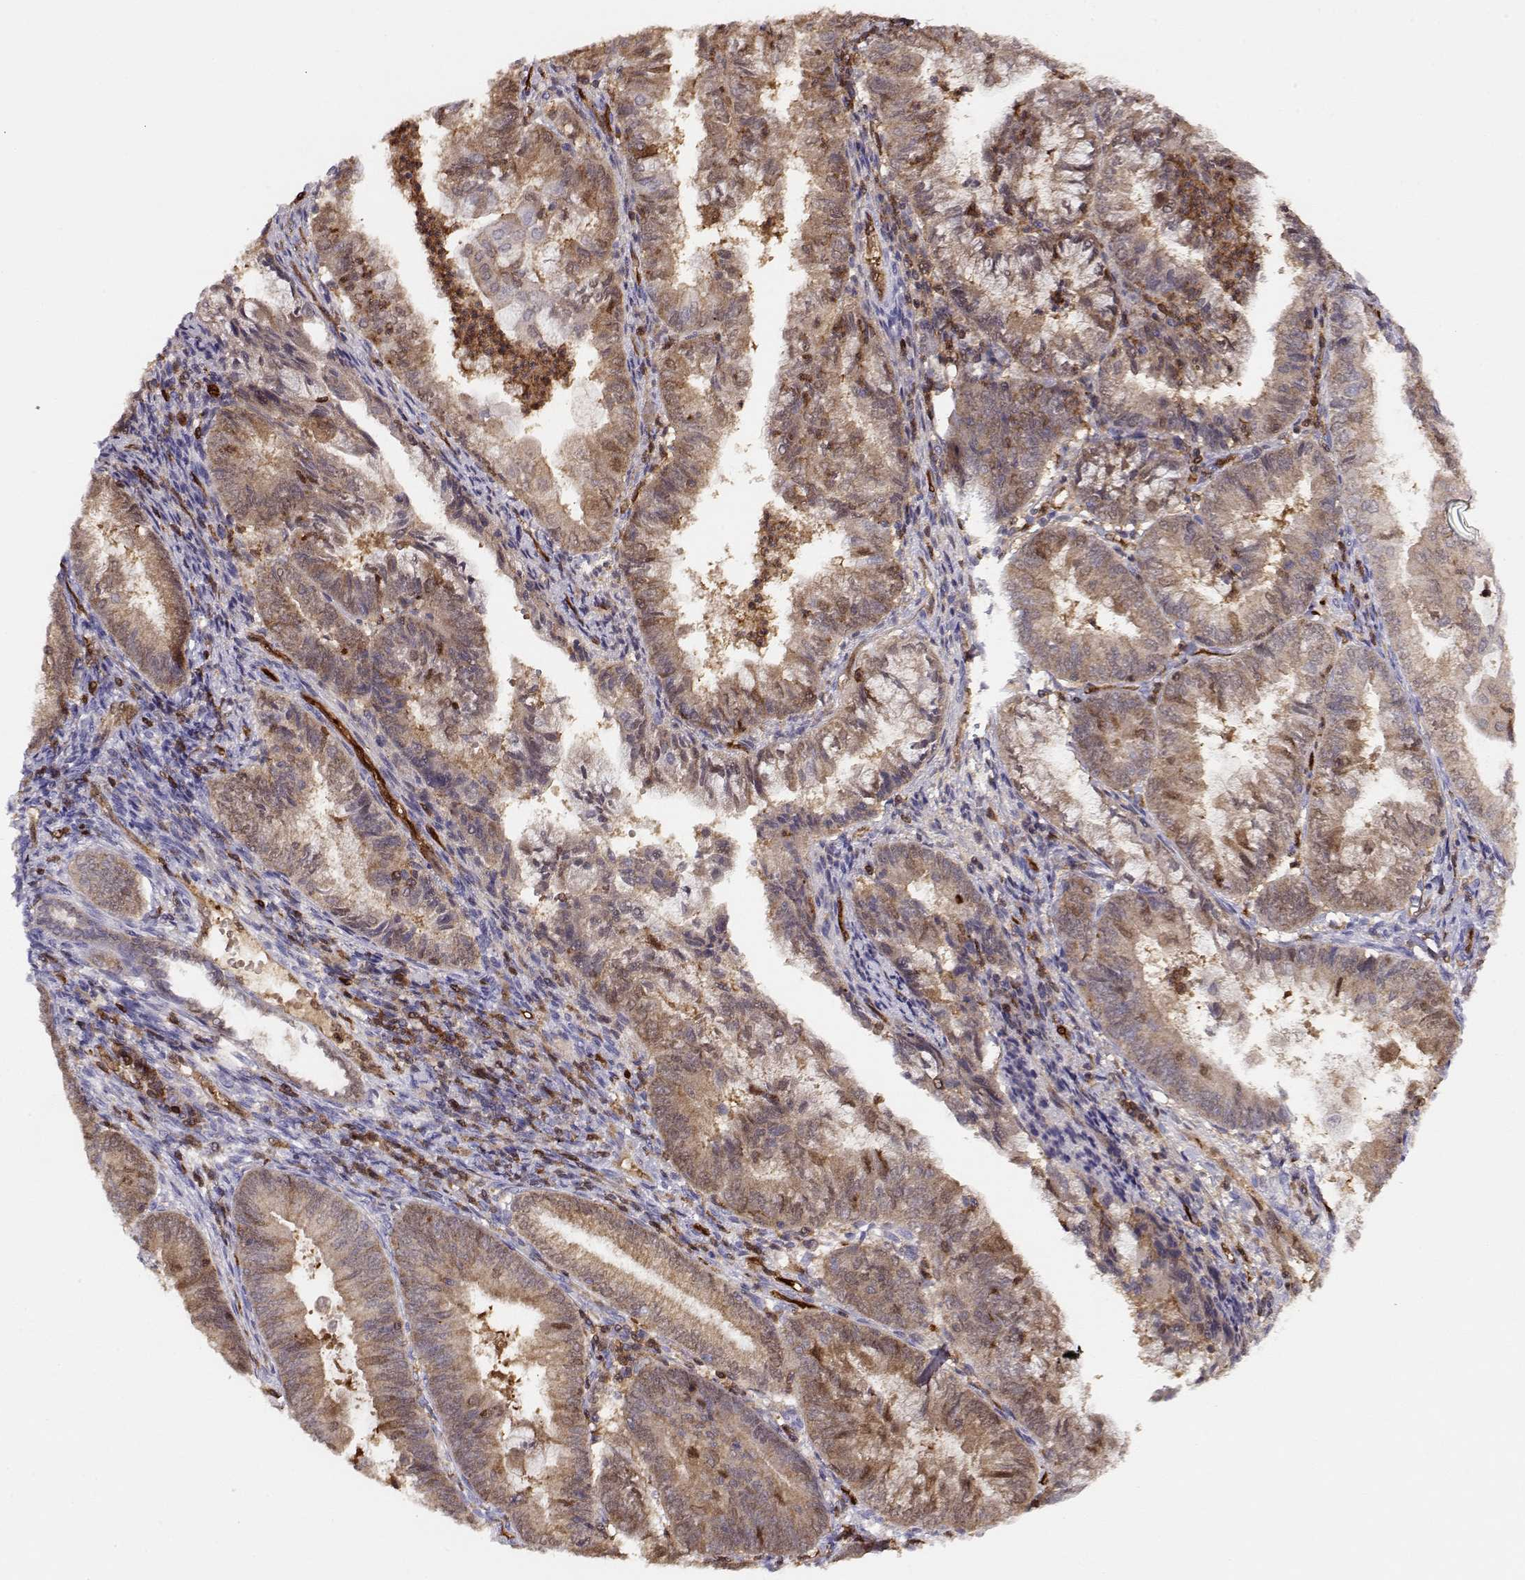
{"staining": {"intensity": "weak", "quantity": ">75%", "location": "cytoplasmic/membranous"}, "tissue": "endometrial cancer", "cell_type": "Tumor cells", "image_type": "cancer", "snomed": [{"axis": "morphology", "description": "Adenocarcinoma, NOS"}, {"axis": "topography", "description": "Endometrium"}], "caption": "Adenocarcinoma (endometrial) stained with a protein marker demonstrates weak staining in tumor cells.", "gene": "PNP", "patient": {"sex": "female", "age": 55}}